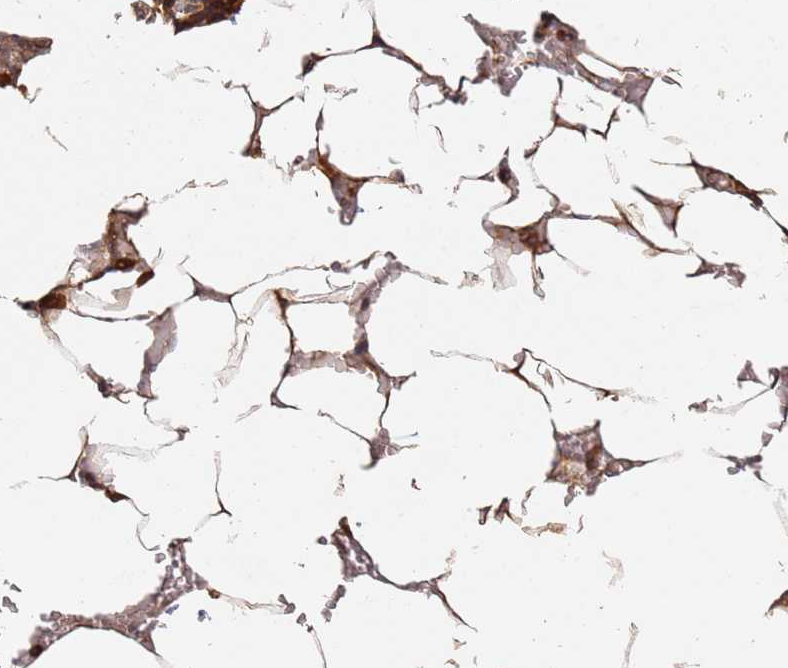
{"staining": {"intensity": "moderate", "quantity": "<25%", "location": "cytoplasmic/membranous"}, "tissue": "bone marrow", "cell_type": "Hematopoietic cells", "image_type": "normal", "snomed": [{"axis": "morphology", "description": "Normal tissue, NOS"}, {"axis": "topography", "description": "Bone marrow"}], "caption": "Hematopoietic cells show low levels of moderate cytoplasmic/membranous expression in approximately <25% of cells in unremarkable bone marrow.", "gene": "OSBPL2", "patient": {"sex": "male", "age": 70}}